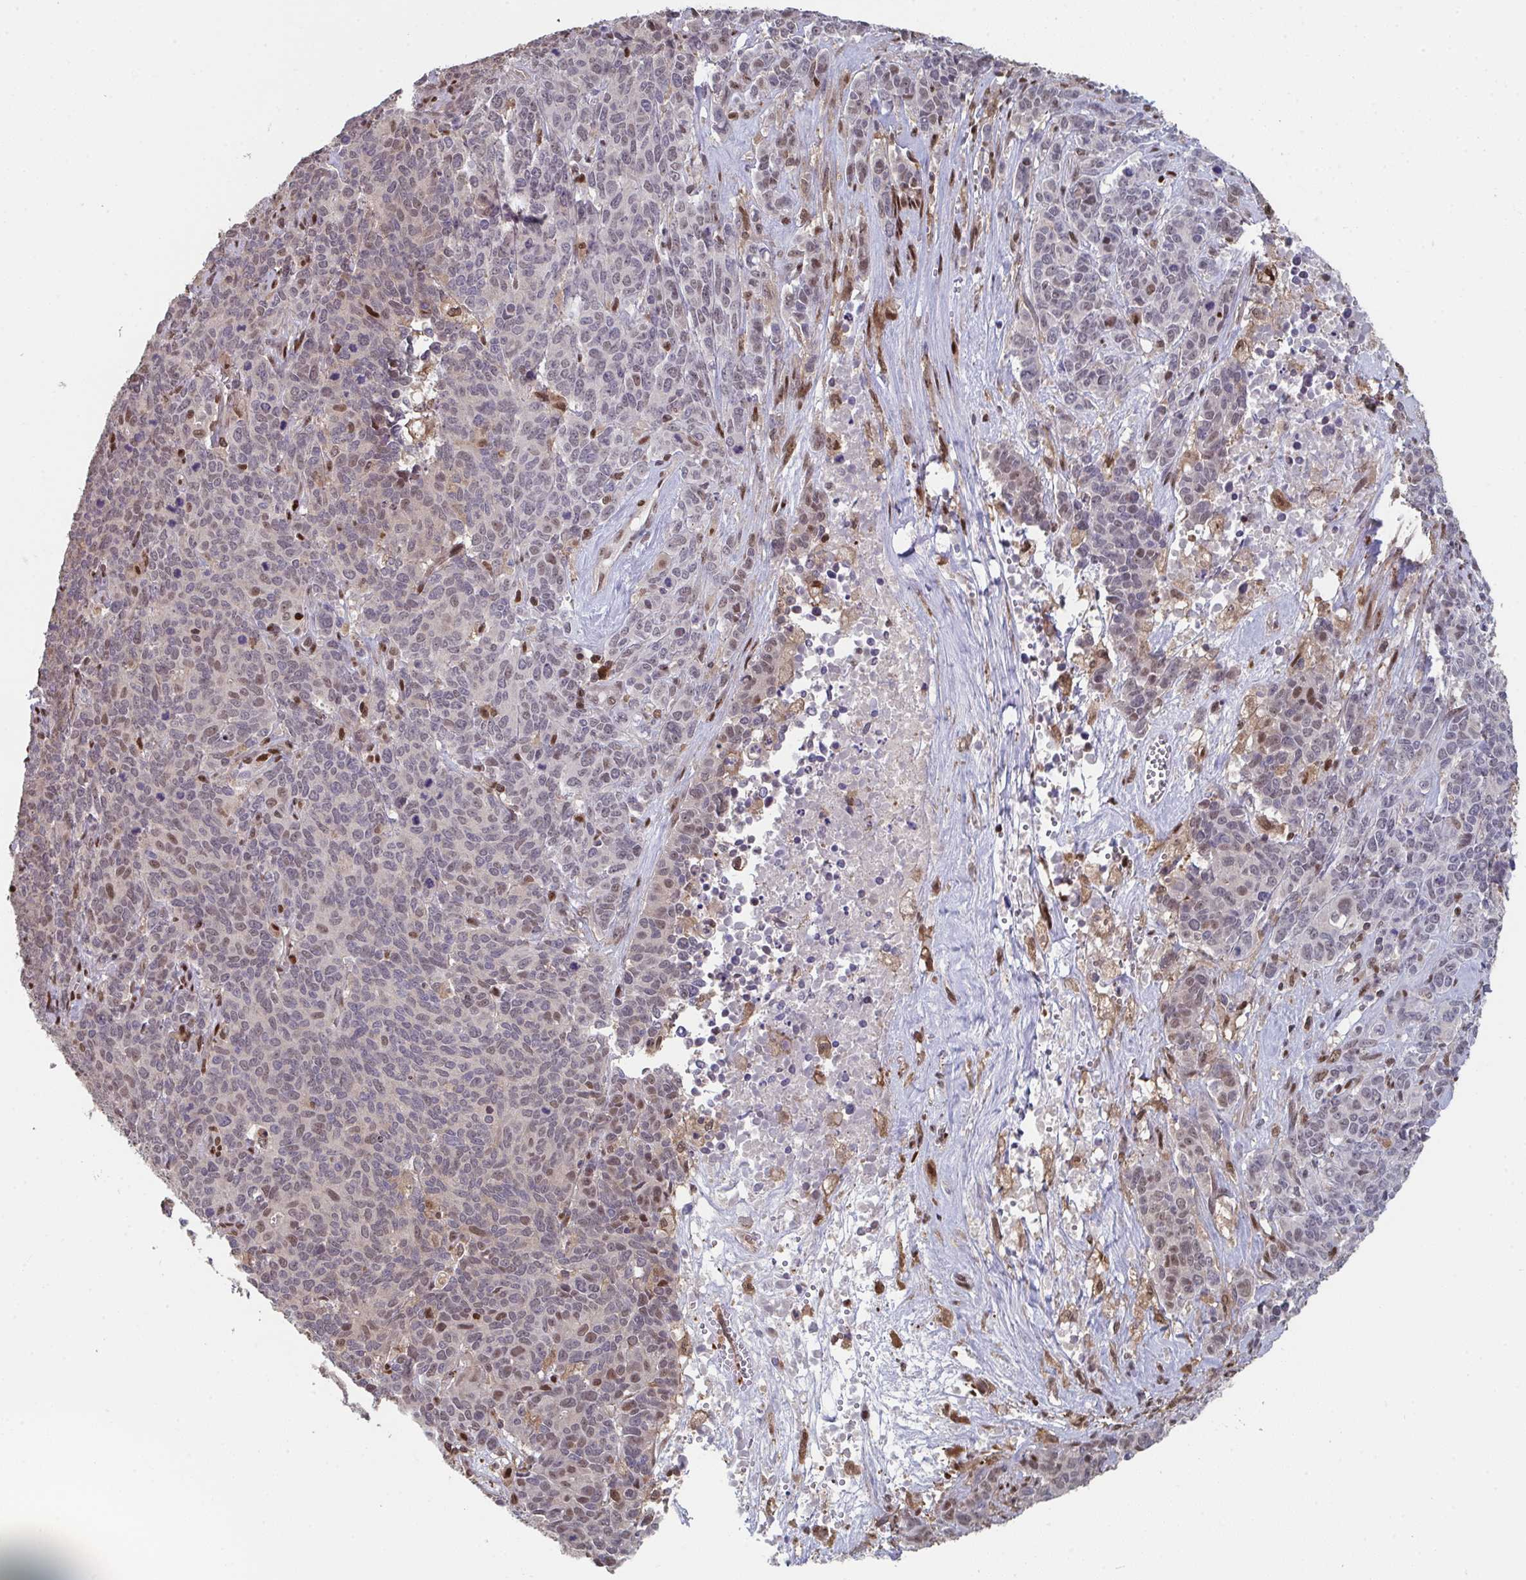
{"staining": {"intensity": "weak", "quantity": "<25%", "location": "nuclear"}, "tissue": "cervical cancer", "cell_type": "Tumor cells", "image_type": "cancer", "snomed": [{"axis": "morphology", "description": "Squamous cell carcinoma, NOS"}, {"axis": "topography", "description": "Cervix"}], "caption": "The photomicrograph reveals no staining of tumor cells in cervical squamous cell carcinoma.", "gene": "ACD", "patient": {"sex": "female", "age": 60}}